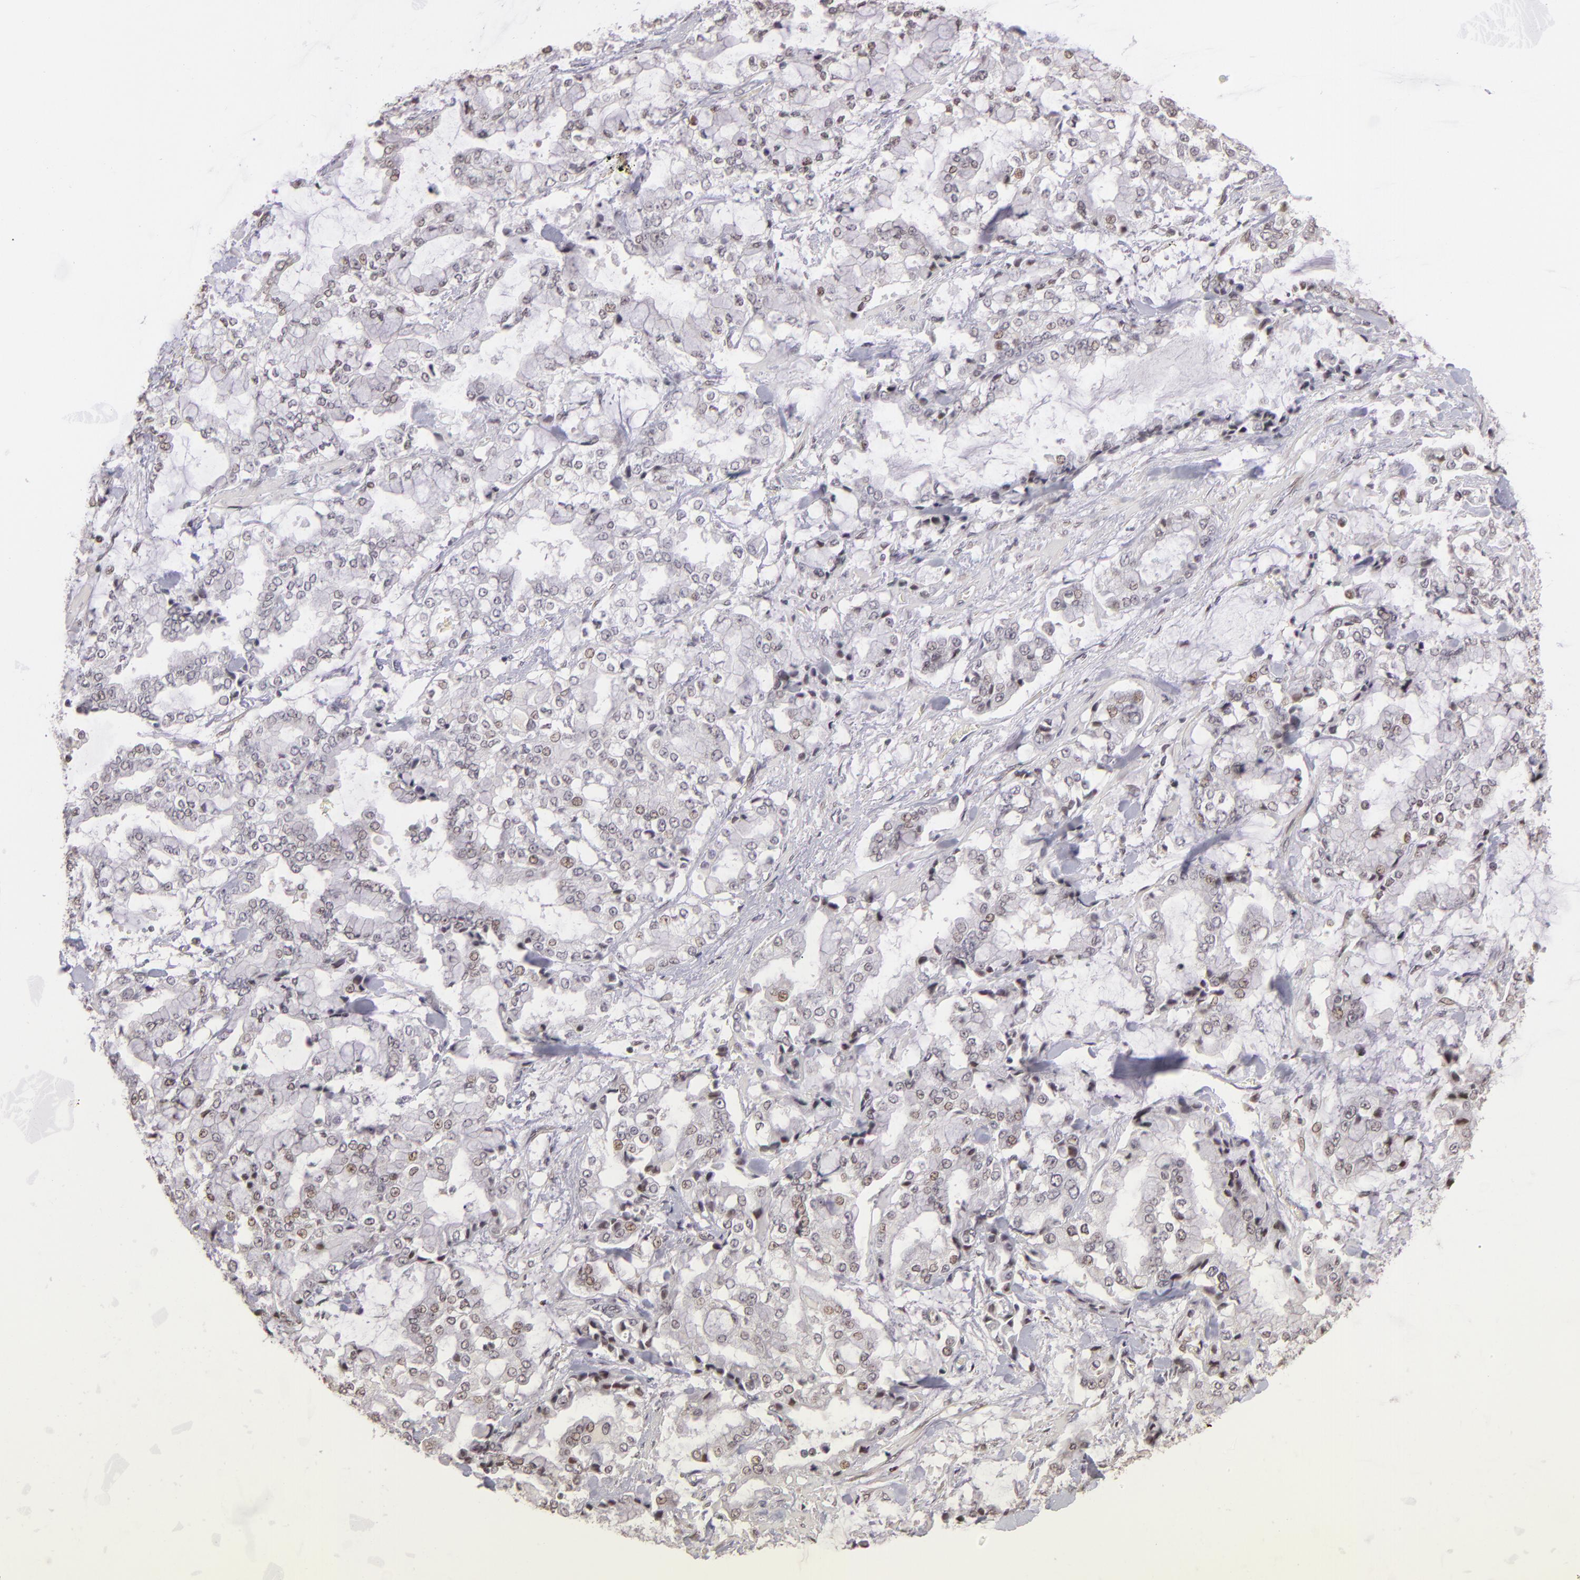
{"staining": {"intensity": "weak", "quantity": "<25%", "location": "nuclear"}, "tissue": "stomach cancer", "cell_type": "Tumor cells", "image_type": "cancer", "snomed": [{"axis": "morphology", "description": "Normal tissue, NOS"}, {"axis": "morphology", "description": "Adenocarcinoma, NOS"}, {"axis": "topography", "description": "Stomach, upper"}, {"axis": "topography", "description": "Stomach"}], "caption": "Adenocarcinoma (stomach) stained for a protein using immunohistochemistry (IHC) exhibits no expression tumor cells.", "gene": "RARB", "patient": {"sex": "male", "age": 76}}